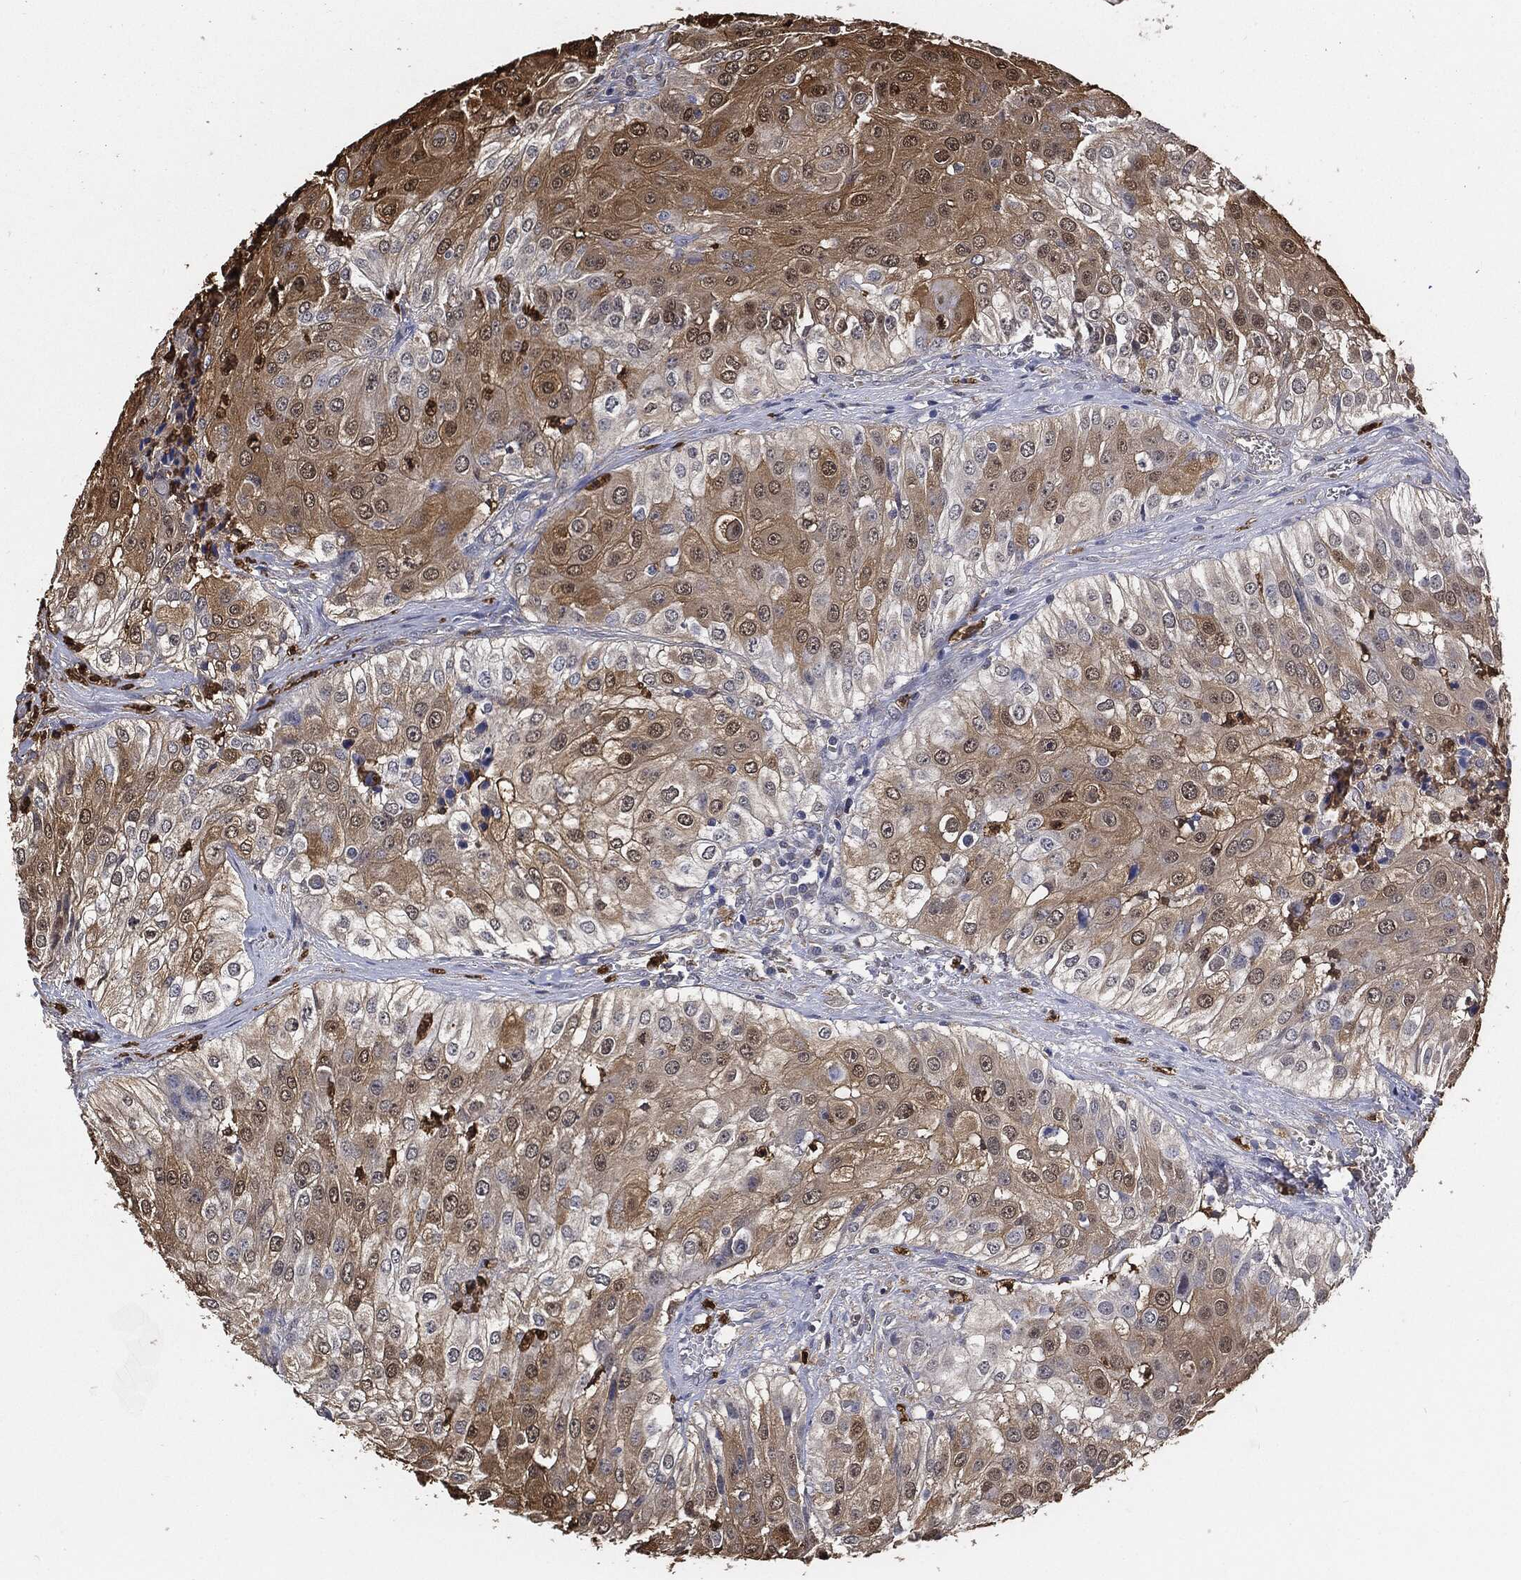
{"staining": {"intensity": "weak", "quantity": ">75%", "location": "cytoplasmic/membranous"}, "tissue": "urothelial cancer", "cell_type": "Tumor cells", "image_type": "cancer", "snomed": [{"axis": "morphology", "description": "Urothelial carcinoma, High grade"}, {"axis": "topography", "description": "Urinary bladder"}], "caption": "Protein expression by immunohistochemistry (IHC) shows weak cytoplasmic/membranous staining in about >75% of tumor cells in high-grade urothelial carcinoma. The protein of interest is shown in brown color, while the nuclei are stained blue.", "gene": "S100A9", "patient": {"sex": "female", "age": 79}}